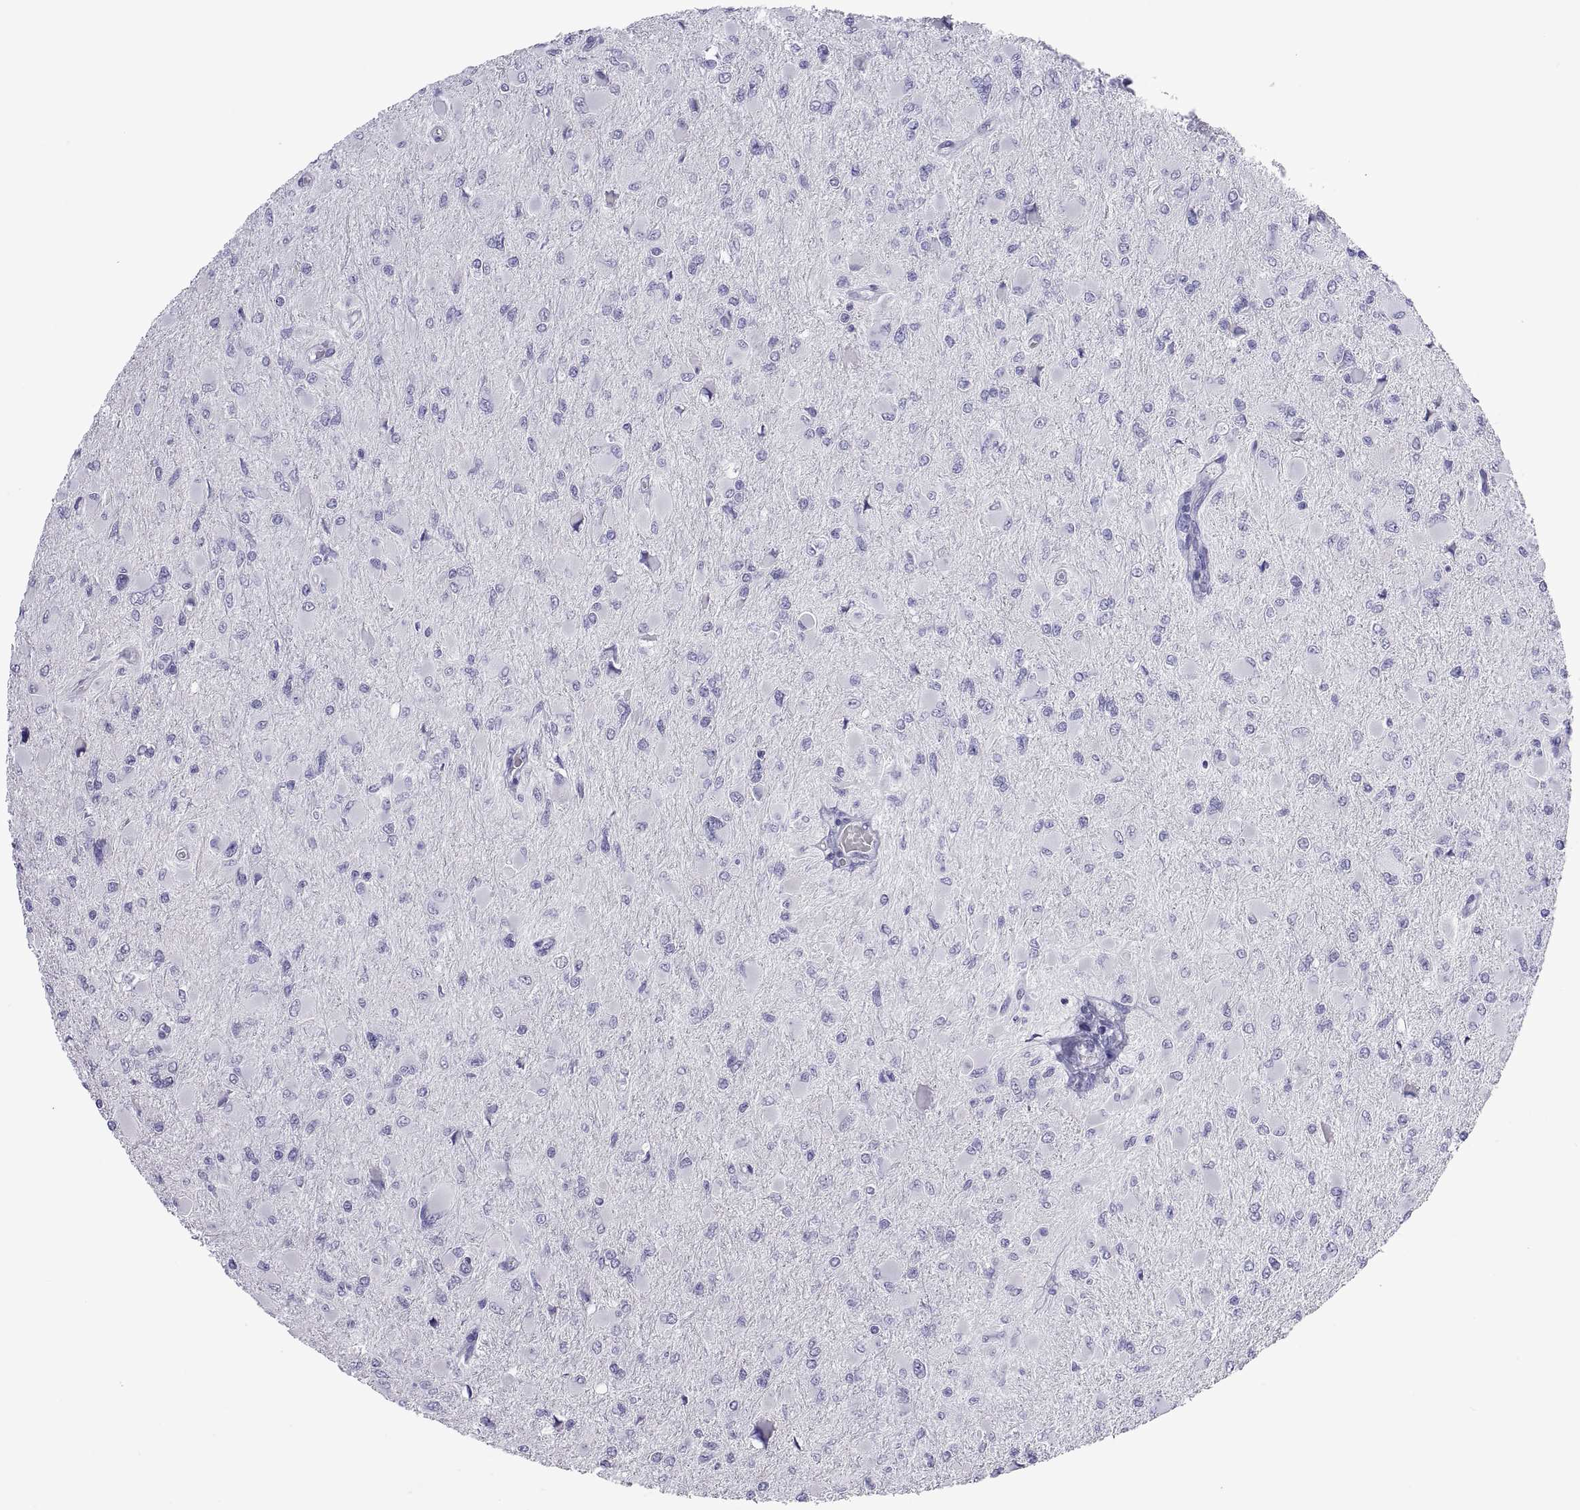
{"staining": {"intensity": "negative", "quantity": "none", "location": "none"}, "tissue": "glioma", "cell_type": "Tumor cells", "image_type": "cancer", "snomed": [{"axis": "morphology", "description": "Glioma, malignant, High grade"}, {"axis": "topography", "description": "Cerebral cortex"}], "caption": "Human malignant high-grade glioma stained for a protein using IHC exhibits no positivity in tumor cells.", "gene": "VSX2", "patient": {"sex": "female", "age": 36}}